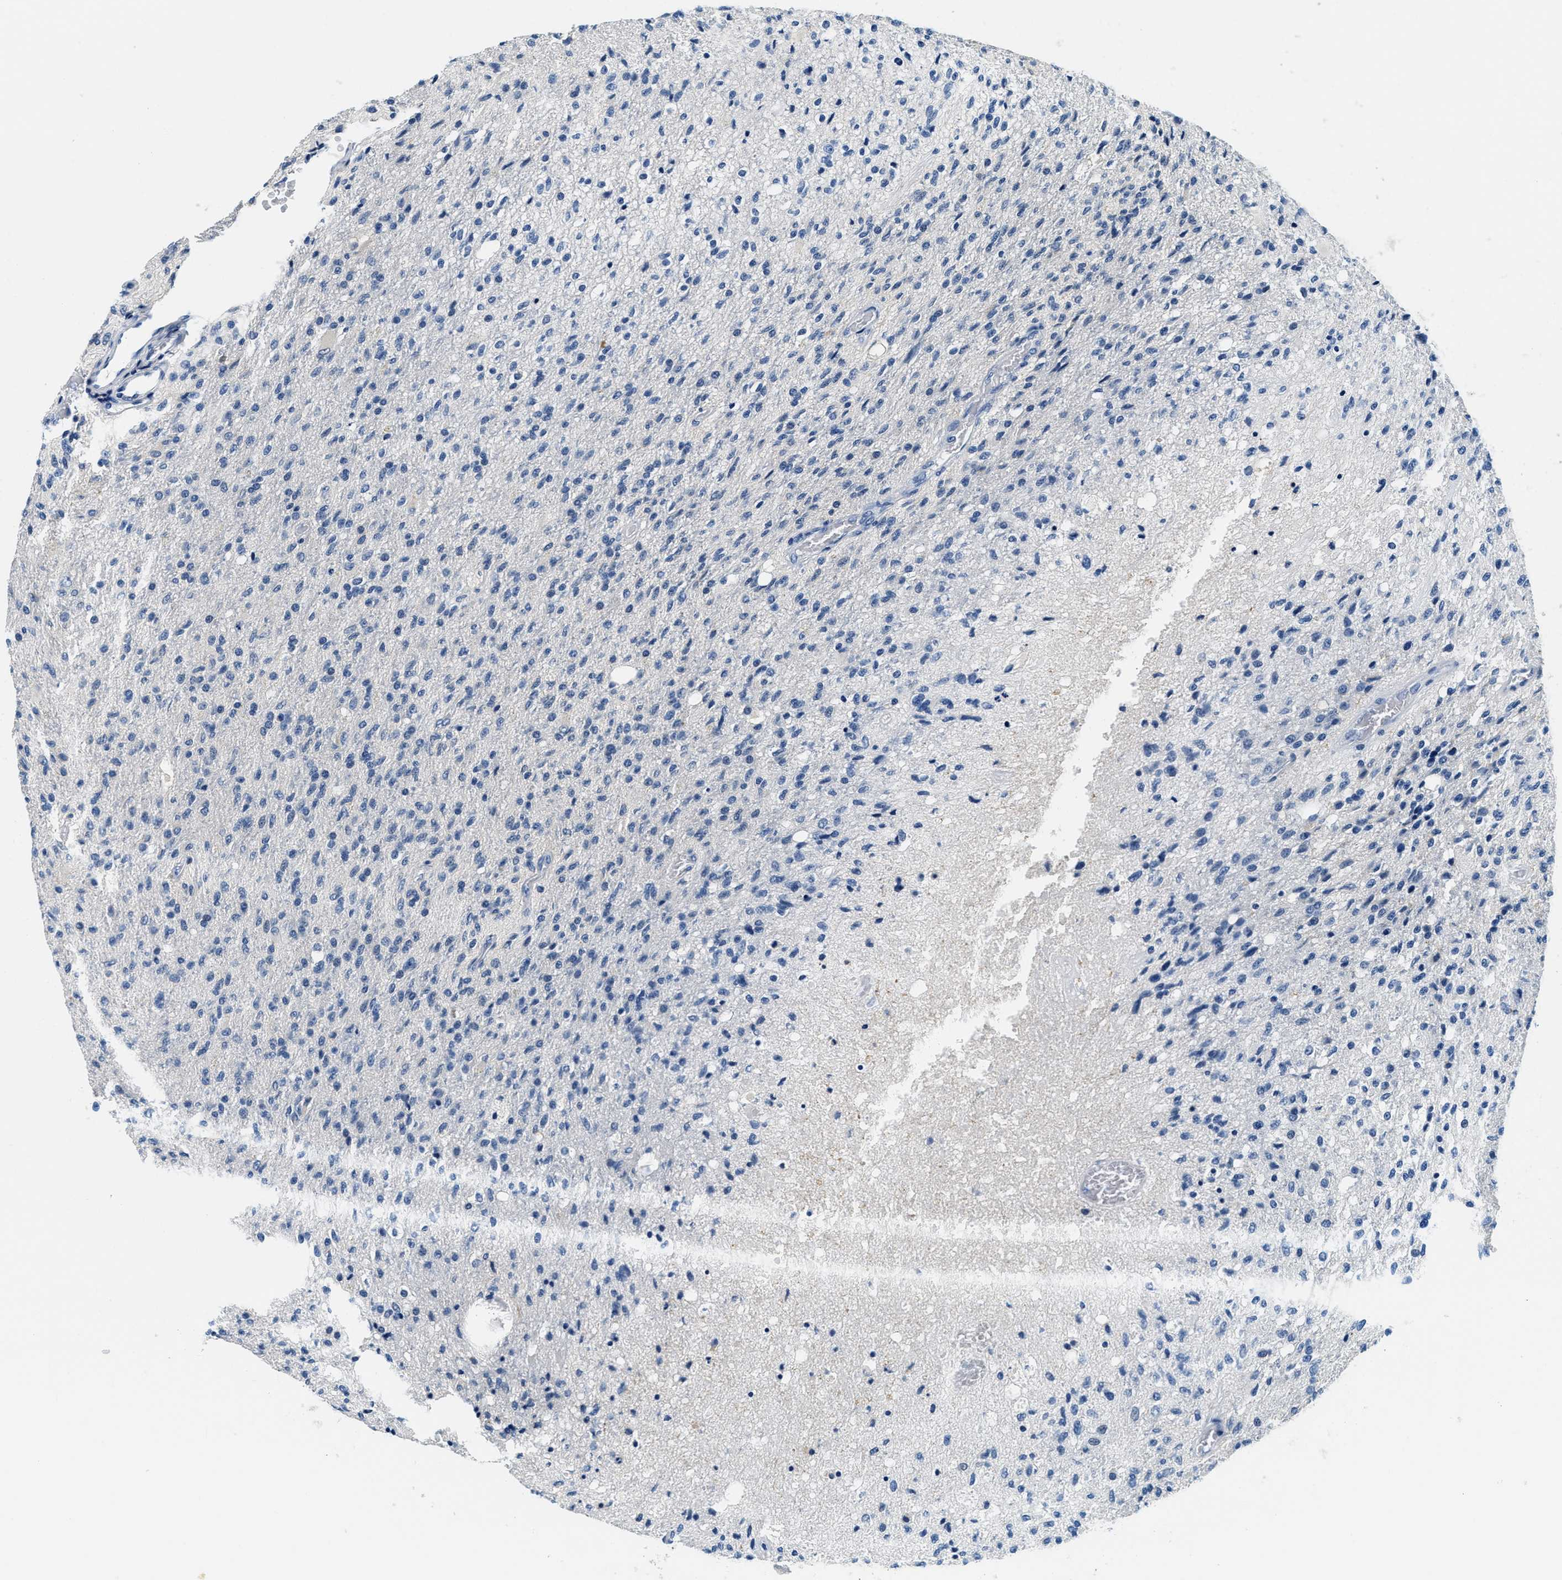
{"staining": {"intensity": "negative", "quantity": "none", "location": "none"}, "tissue": "glioma", "cell_type": "Tumor cells", "image_type": "cancer", "snomed": [{"axis": "morphology", "description": "Normal tissue, NOS"}, {"axis": "morphology", "description": "Glioma, malignant, High grade"}, {"axis": "topography", "description": "Cerebral cortex"}], "caption": "Malignant high-grade glioma was stained to show a protein in brown. There is no significant staining in tumor cells. (Brightfield microscopy of DAB (3,3'-diaminobenzidine) IHC at high magnification).", "gene": "GSTM3", "patient": {"sex": "male", "age": 77}}